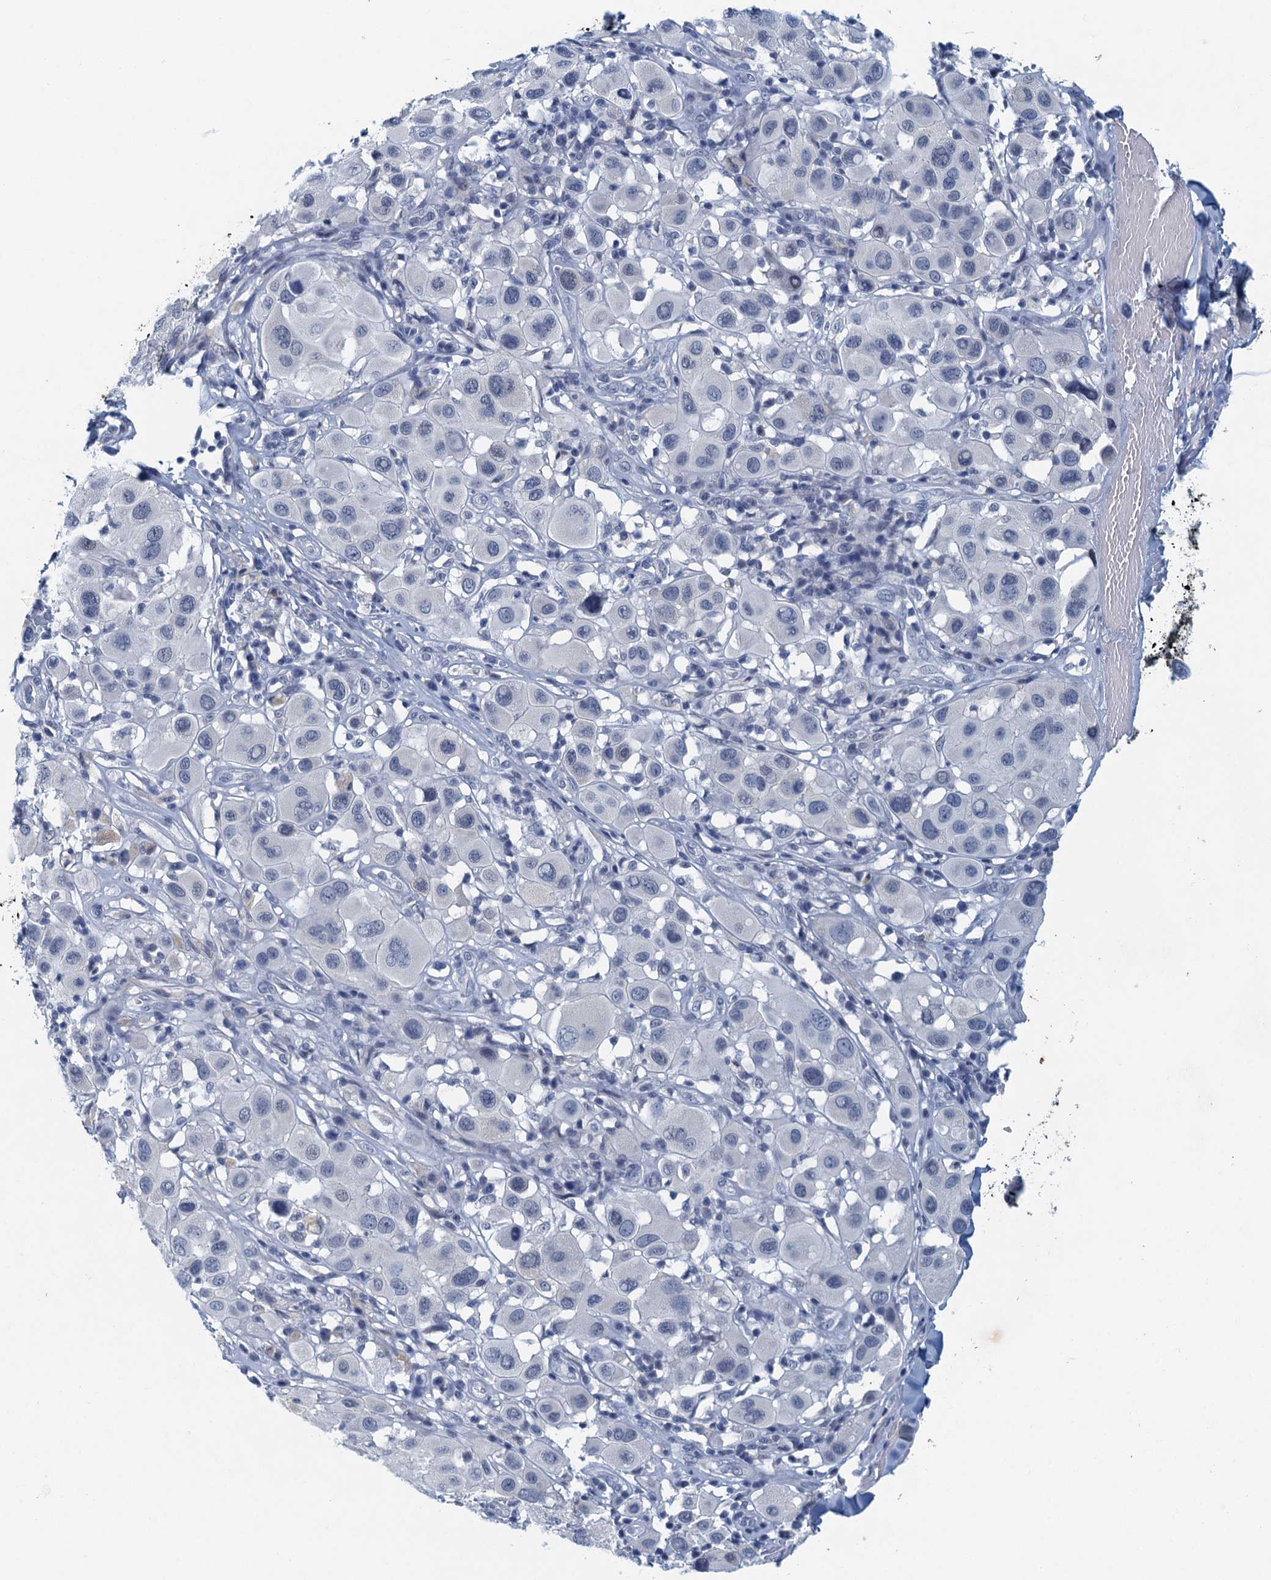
{"staining": {"intensity": "negative", "quantity": "none", "location": "none"}, "tissue": "melanoma", "cell_type": "Tumor cells", "image_type": "cancer", "snomed": [{"axis": "morphology", "description": "Malignant melanoma, Metastatic site"}, {"axis": "topography", "description": "Skin"}], "caption": "Human malignant melanoma (metastatic site) stained for a protein using IHC displays no expression in tumor cells.", "gene": "ENSG00000131152", "patient": {"sex": "male", "age": 41}}